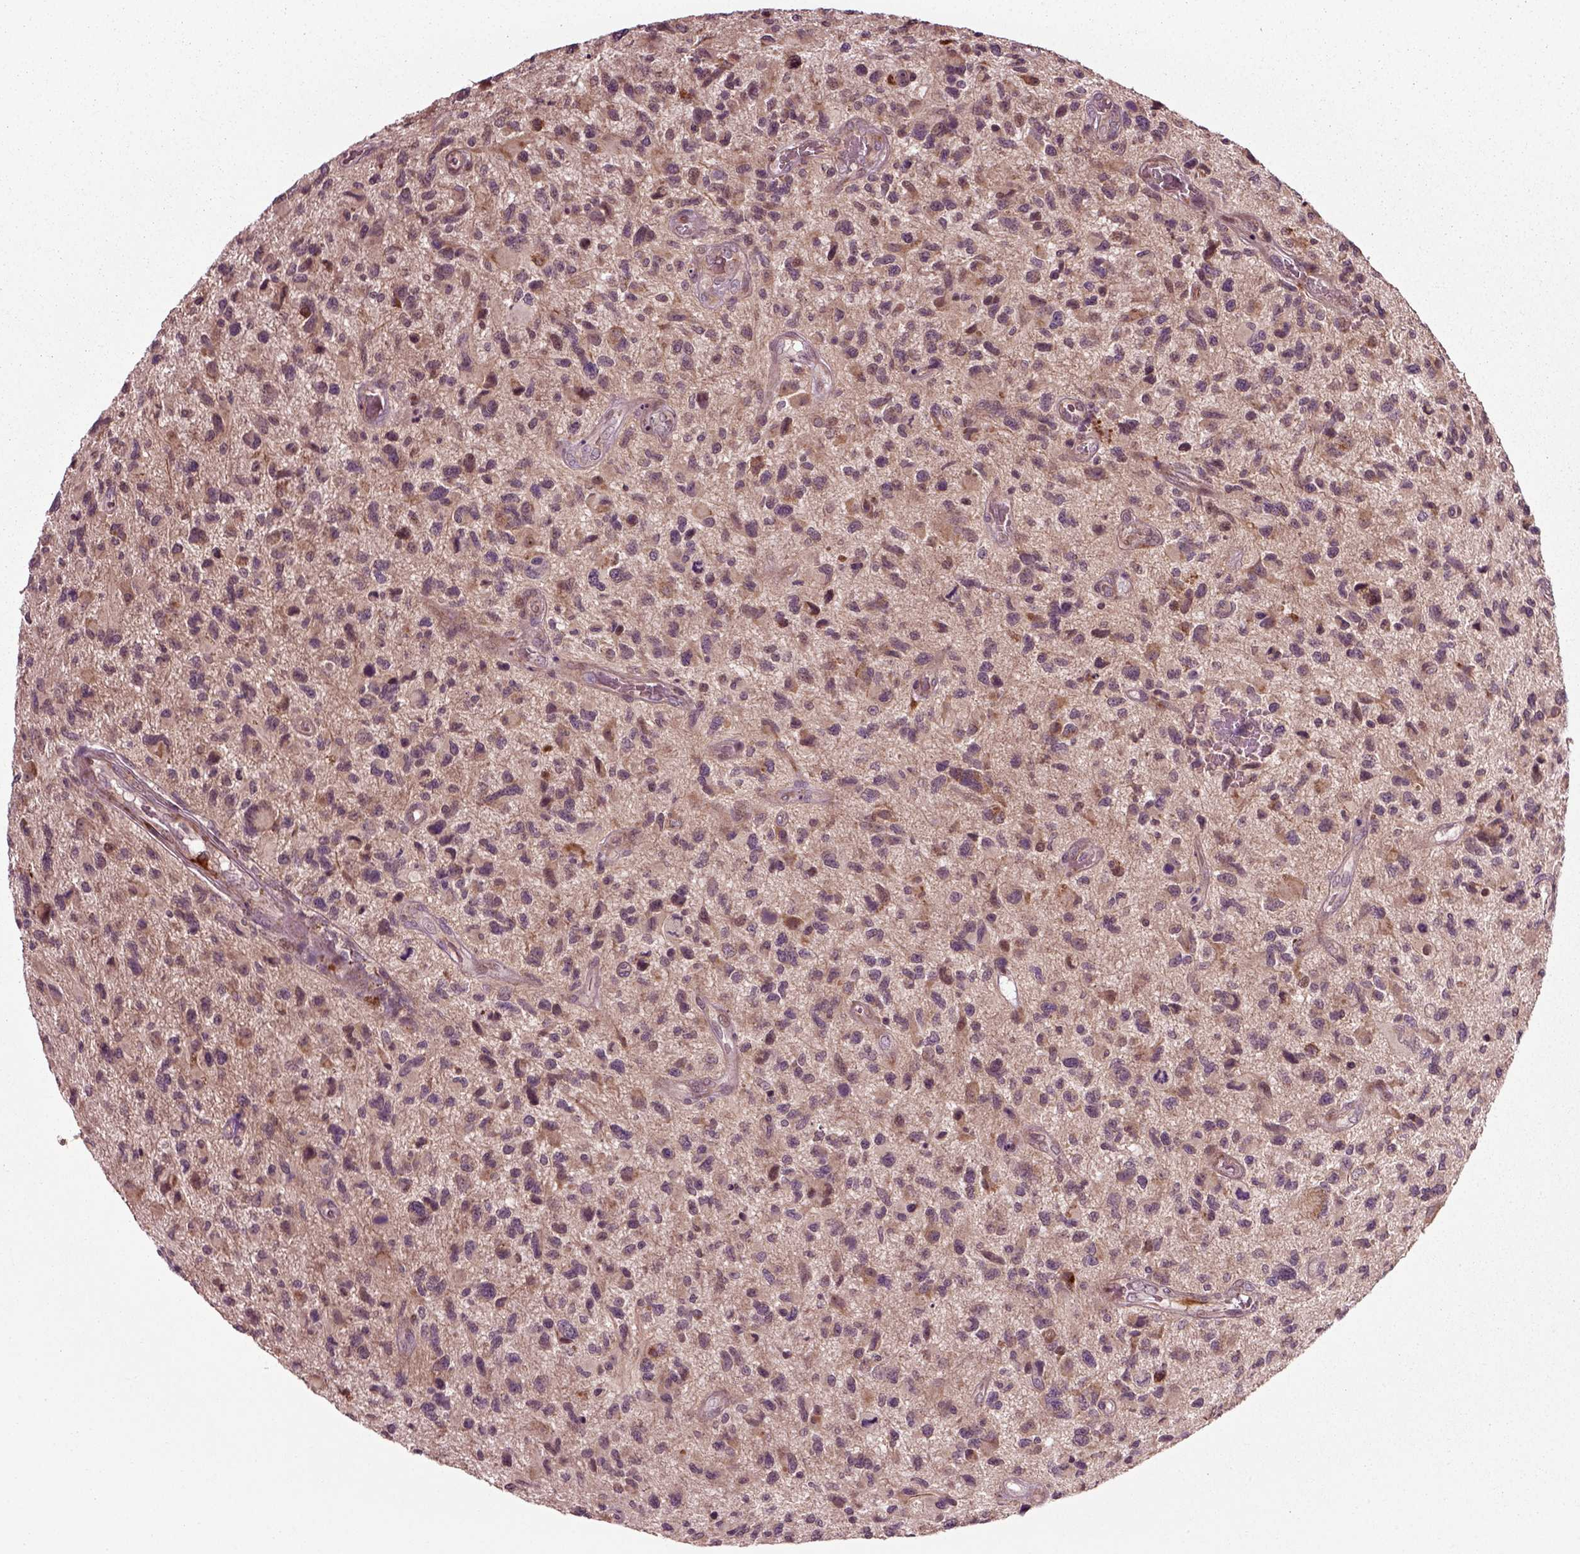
{"staining": {"intensity": "negative", "quantity": "none", "location": "none"}, "tissue": "glioma", "cell_type": "Tumor cells", "image_type": "cancer", "snomed": [{"axis": "morphology", "description": "Glioma, malignant, NOS"}, {"axis": "morphology", "description": "Glioma, malignant, High grade"}, {"axis": "topography", "description": "Brain"}], "caption": "The image shows no significant staining in tumor cells of glioma.", "gene": "PLCD3", "patient": {"sex": "female", "age": 71}}